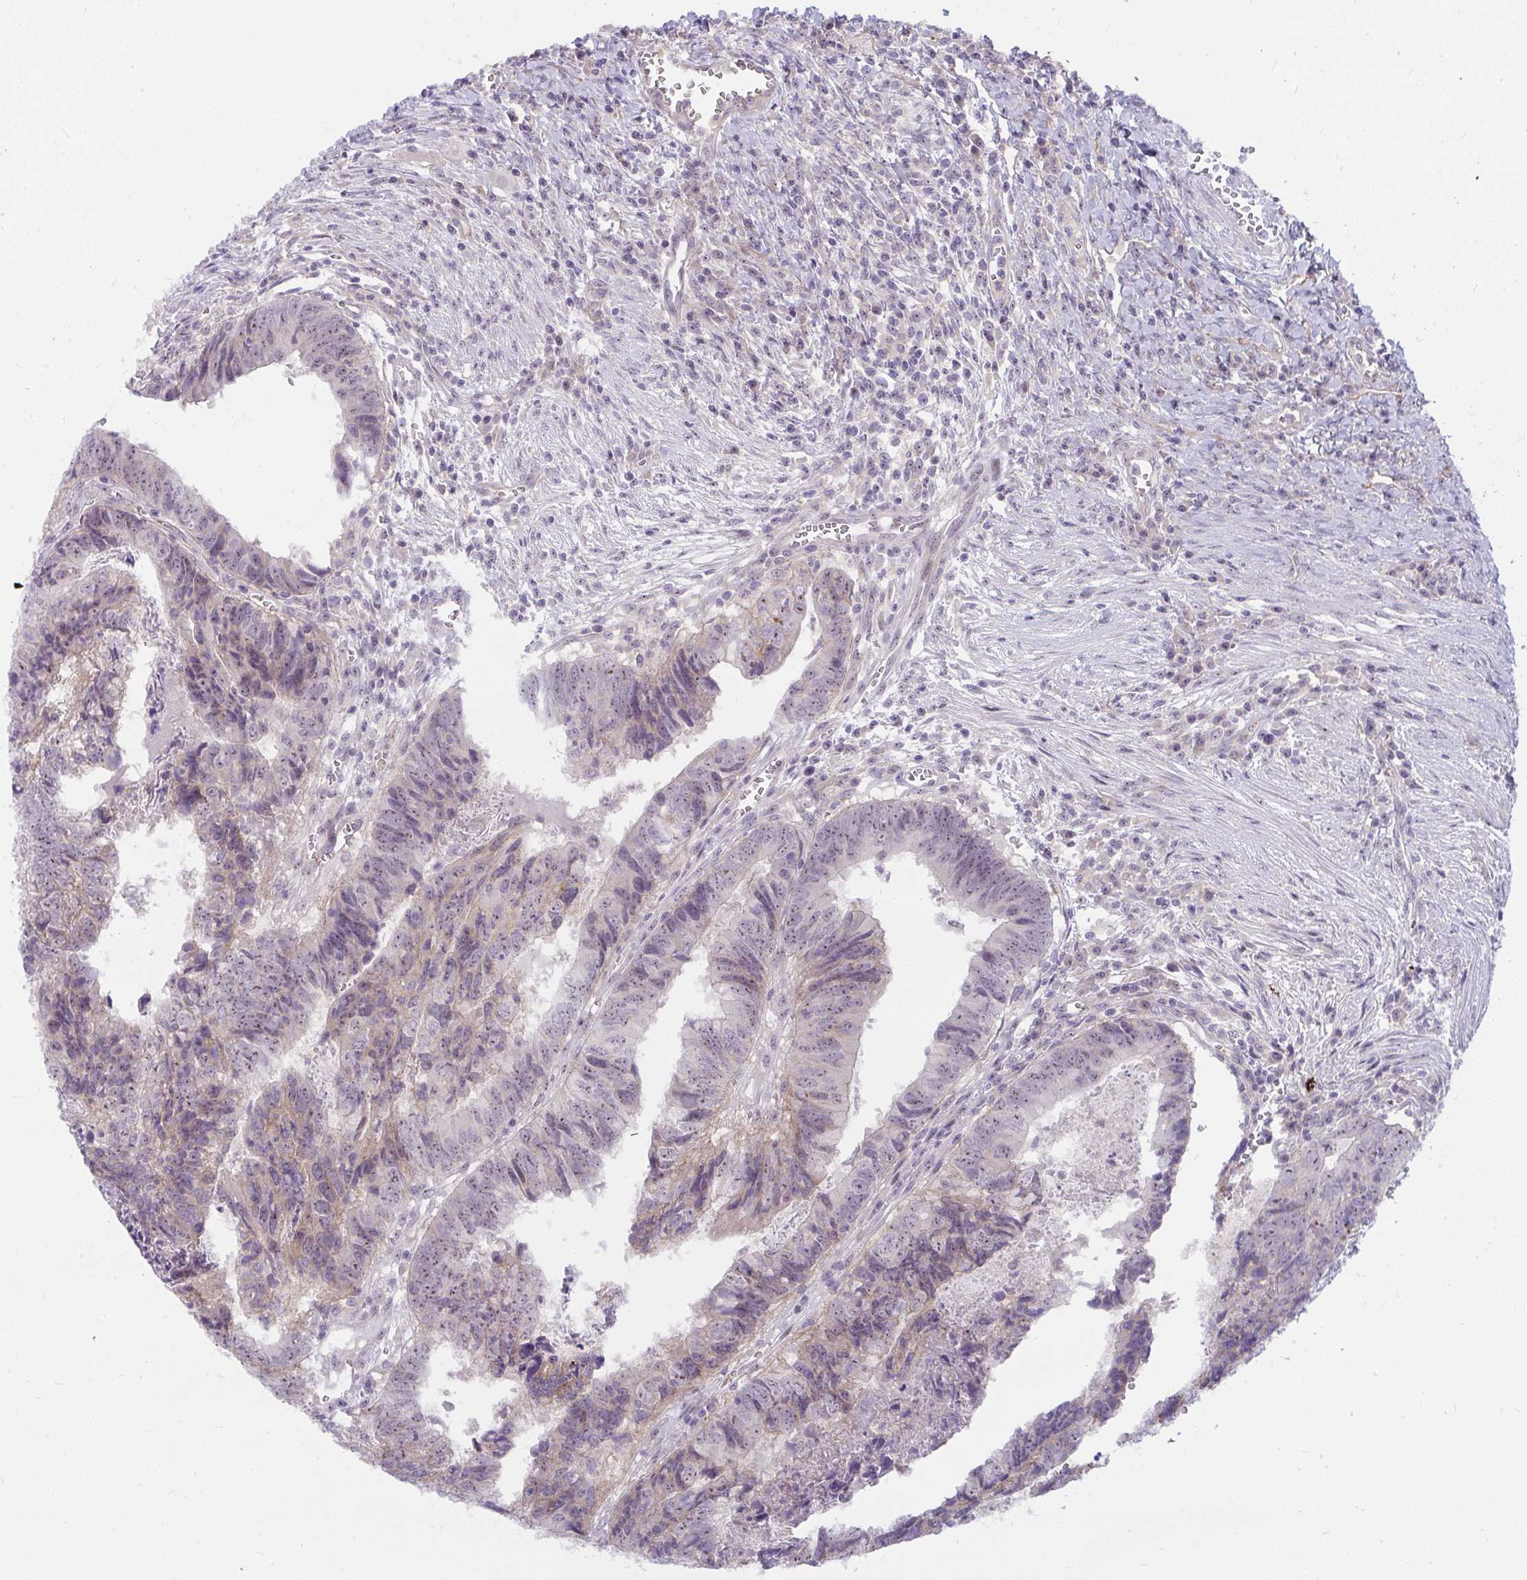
{"staining": {"intensity": "weak", "quantity": ">75%", "location": "nuclear"}, "tissue": "colorectal cancer", "cell_type": "Tumor cells", "image_type": "cancer", "snomed": [{"axis": "morphology", "description": "Adenocarcinoma, NOS"}, {"axis": "topography", "description": "Colon"}], "caption": "High-power microscopy captured an immunohistochemistry micrograph of colorectal cancer, revealing weak nuclear positivity in about >75% of tumor cells. (DAB IHC, brown staining for protein, blue staining for nuclei).", "gene": "MUS81", "patient": {"sex": "male", "age": 86}}